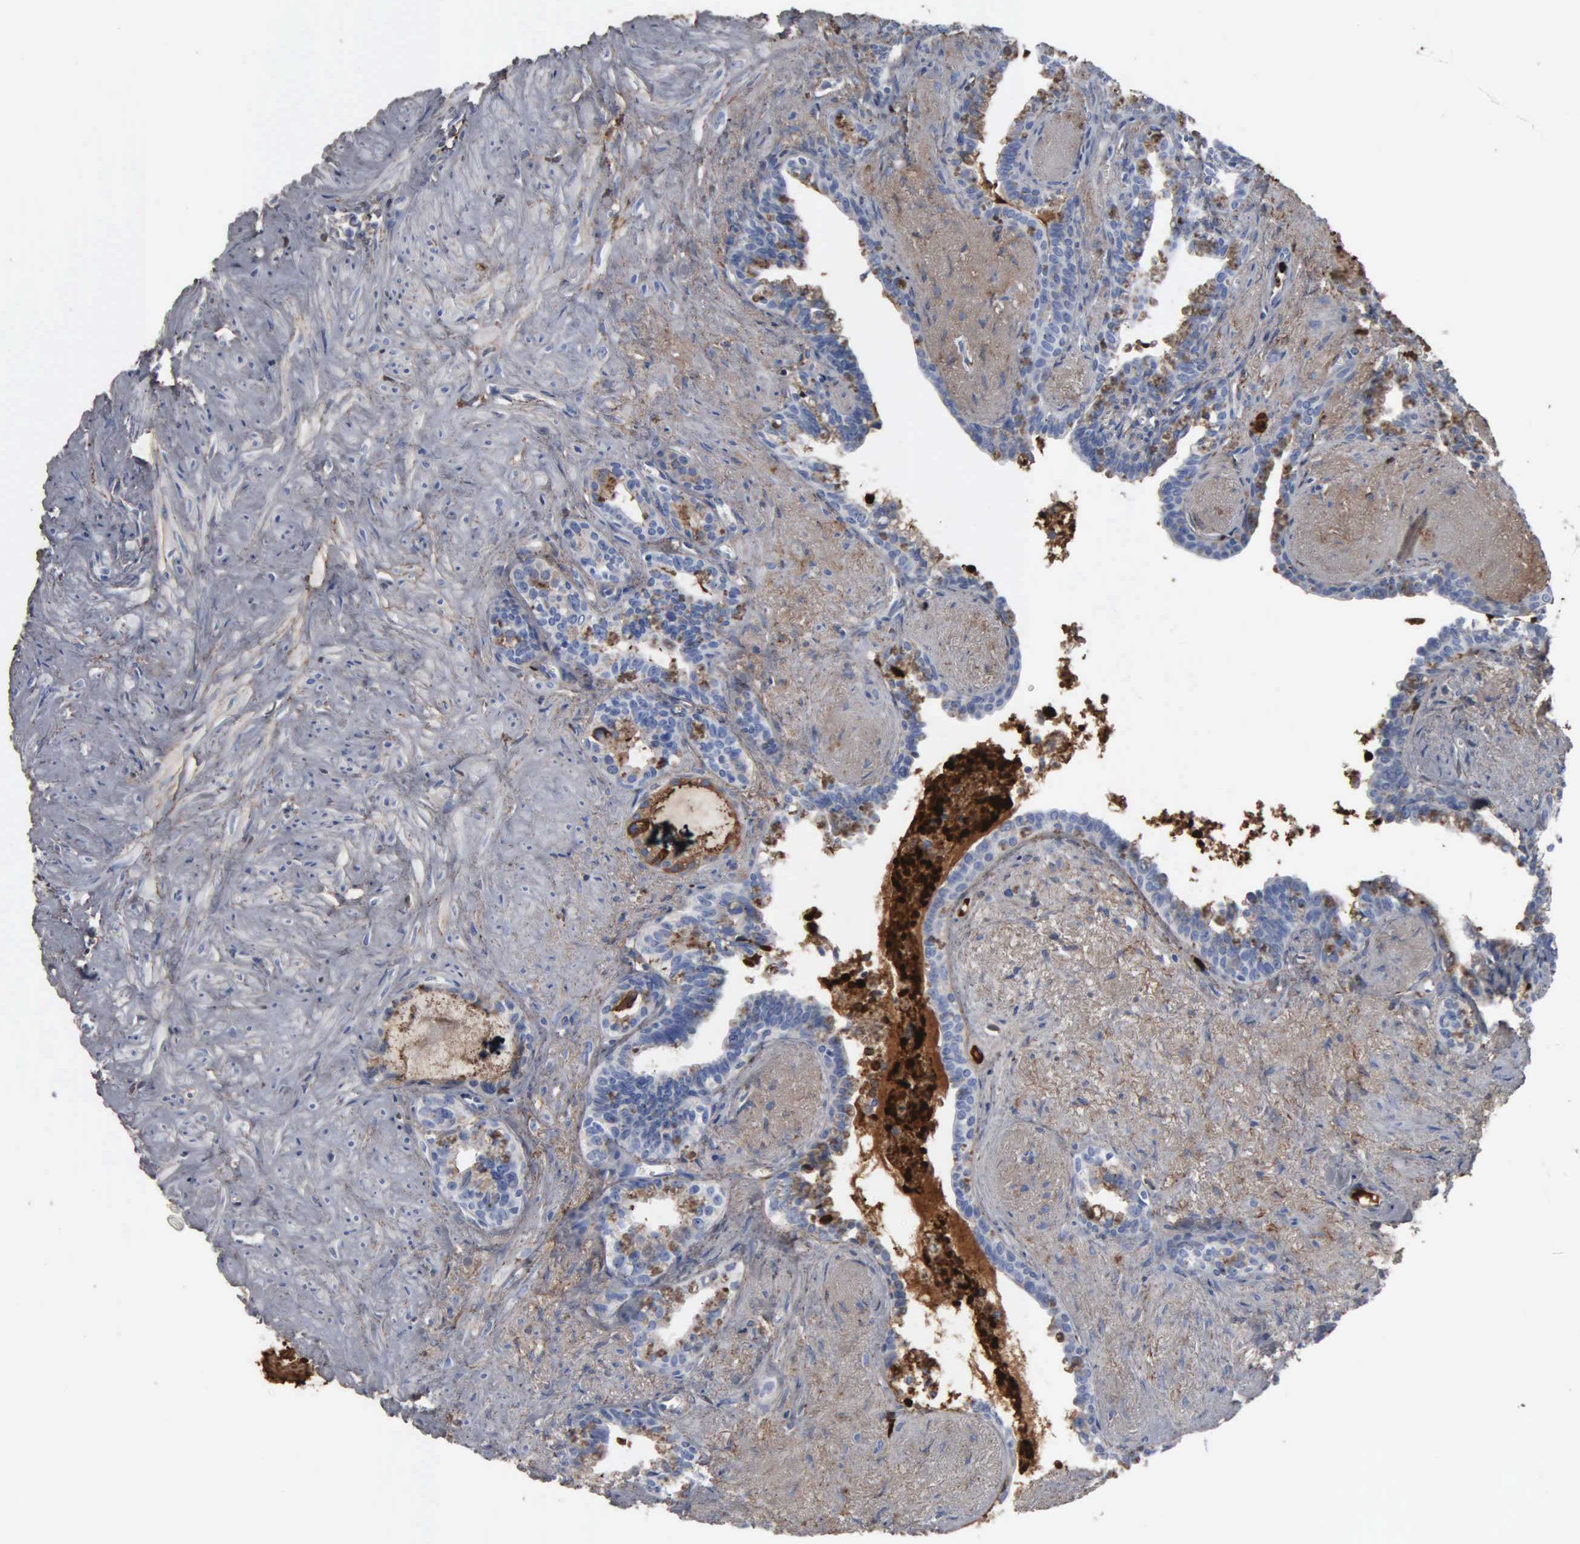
{"staining": {"intensity": "moderate", "quantity": "25%-75%", "location": "cytoplasmic/membranous"}, "tissue": "seminal vesicle", "cell_type": "Glandular cells", "image_type": "normal", "snomed": [{"axis": "morphology", "description": "Normal tissue, NOS"}, {"axis": "topography", "description": "Seminal veicle"}], "caption": "Normal seminal vesicle was stained to show a protein in brown. There is medium levels of moderate cytoplasmic/membranous staining in about 25%-75% of glandular cells. (DAB (3,3'-diaminobenzidine) IHC with brightfield microscopy, high magnification).", "gene": "FN1", "patient": {"sex": "male", "age": 60}}